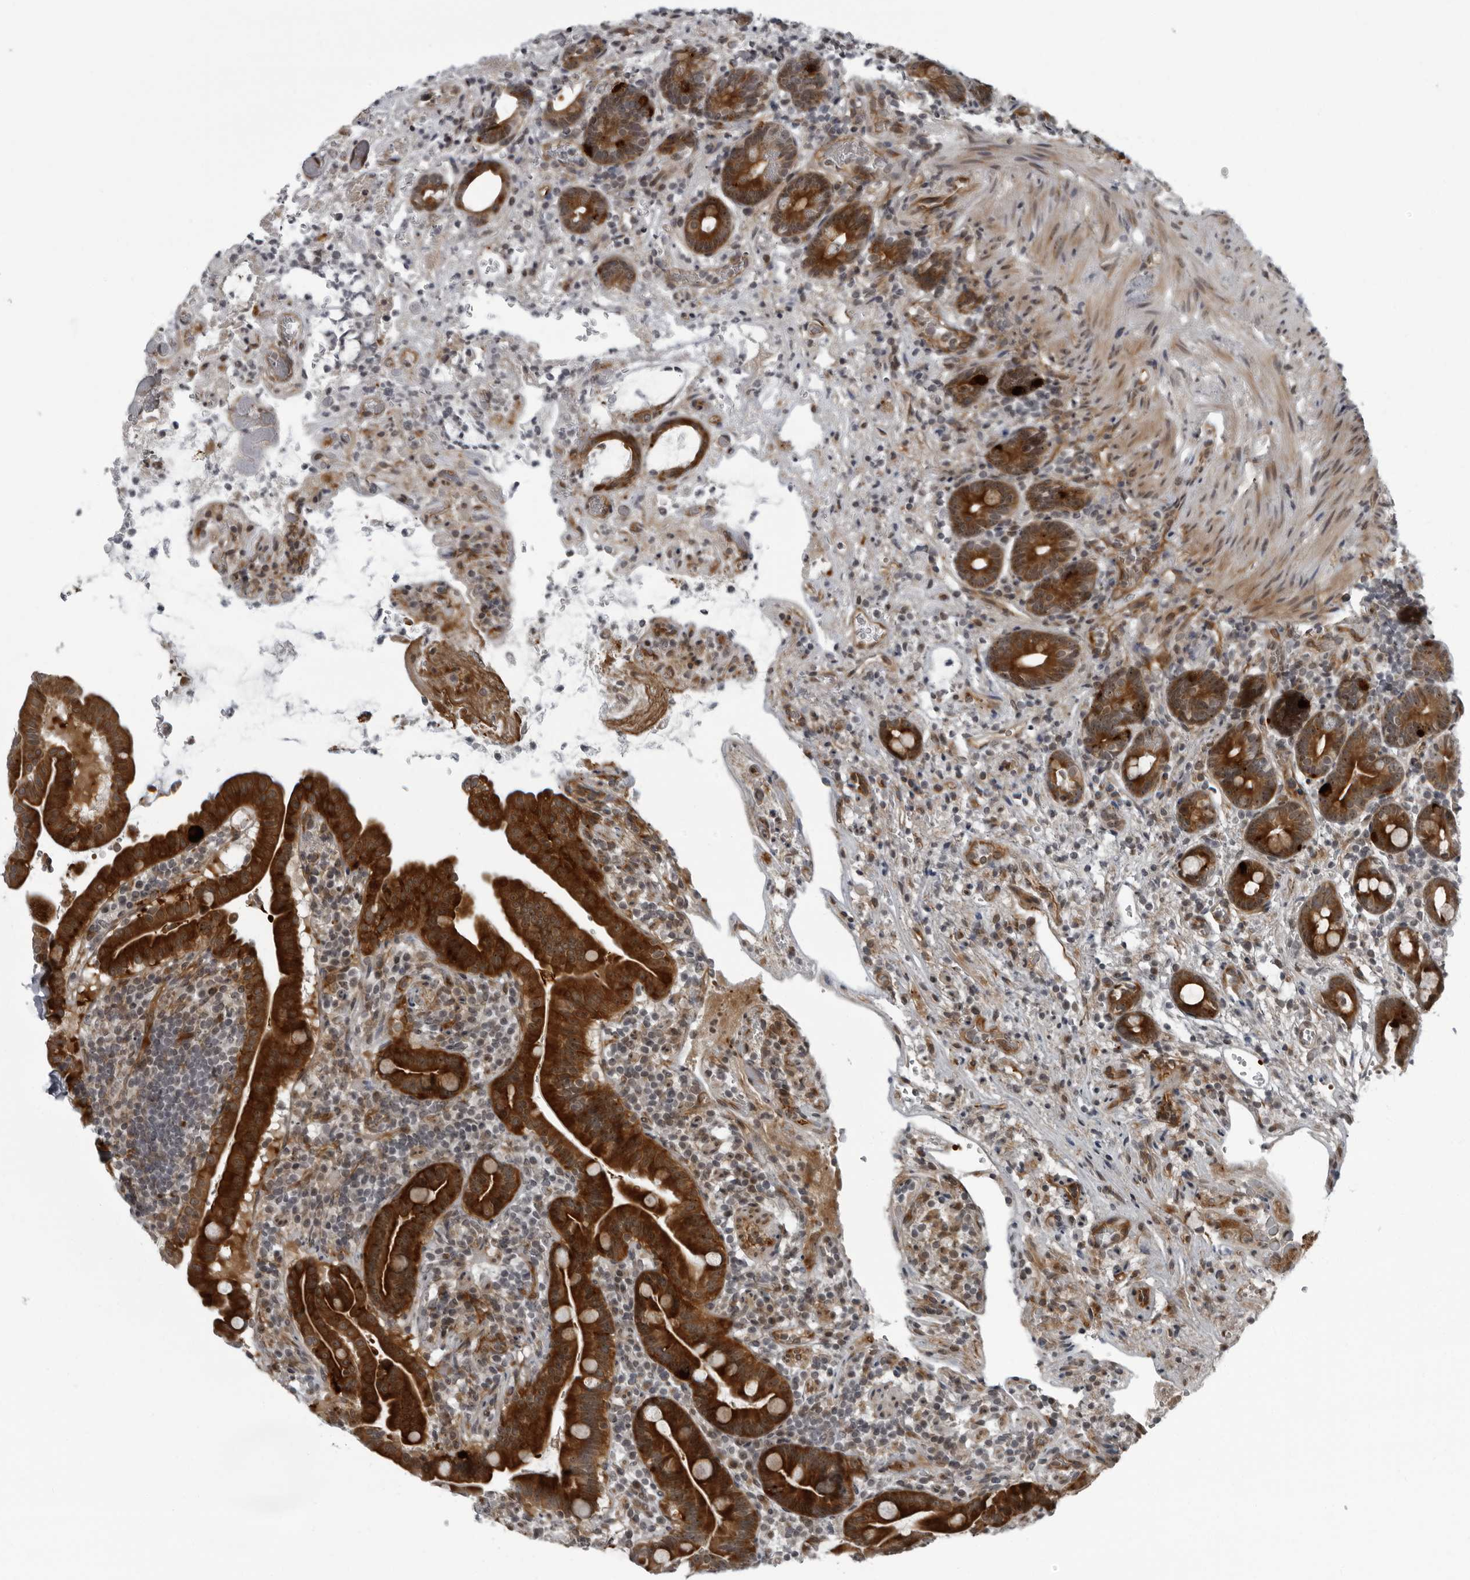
{"staining": {"intensity": "strong", "quantity": ">75%", "location": "cytoplasmic/membranous"}, "tissue": "duodenum", "cell_type": "Glandular cells", "image_type": "normal", "snomed": [{"axis": "morphology", "description": "Normal tissue, NOS"}, {"axis": "topography", "description": "Duodenum"}], "caption": "Immunohistochemical staining of benign duodenum demonstrates strong cytoplasmic/membranous protein staining in approximately >75% of glandular cells. The staining was performed using DAB (3,3'-diaminobenzidine), with brown indicating positive protein expression. Nuclei are stained blue with hematoxylin.", "gene": "FAM102B", "patient": {"sex": "male", "age": 54}}